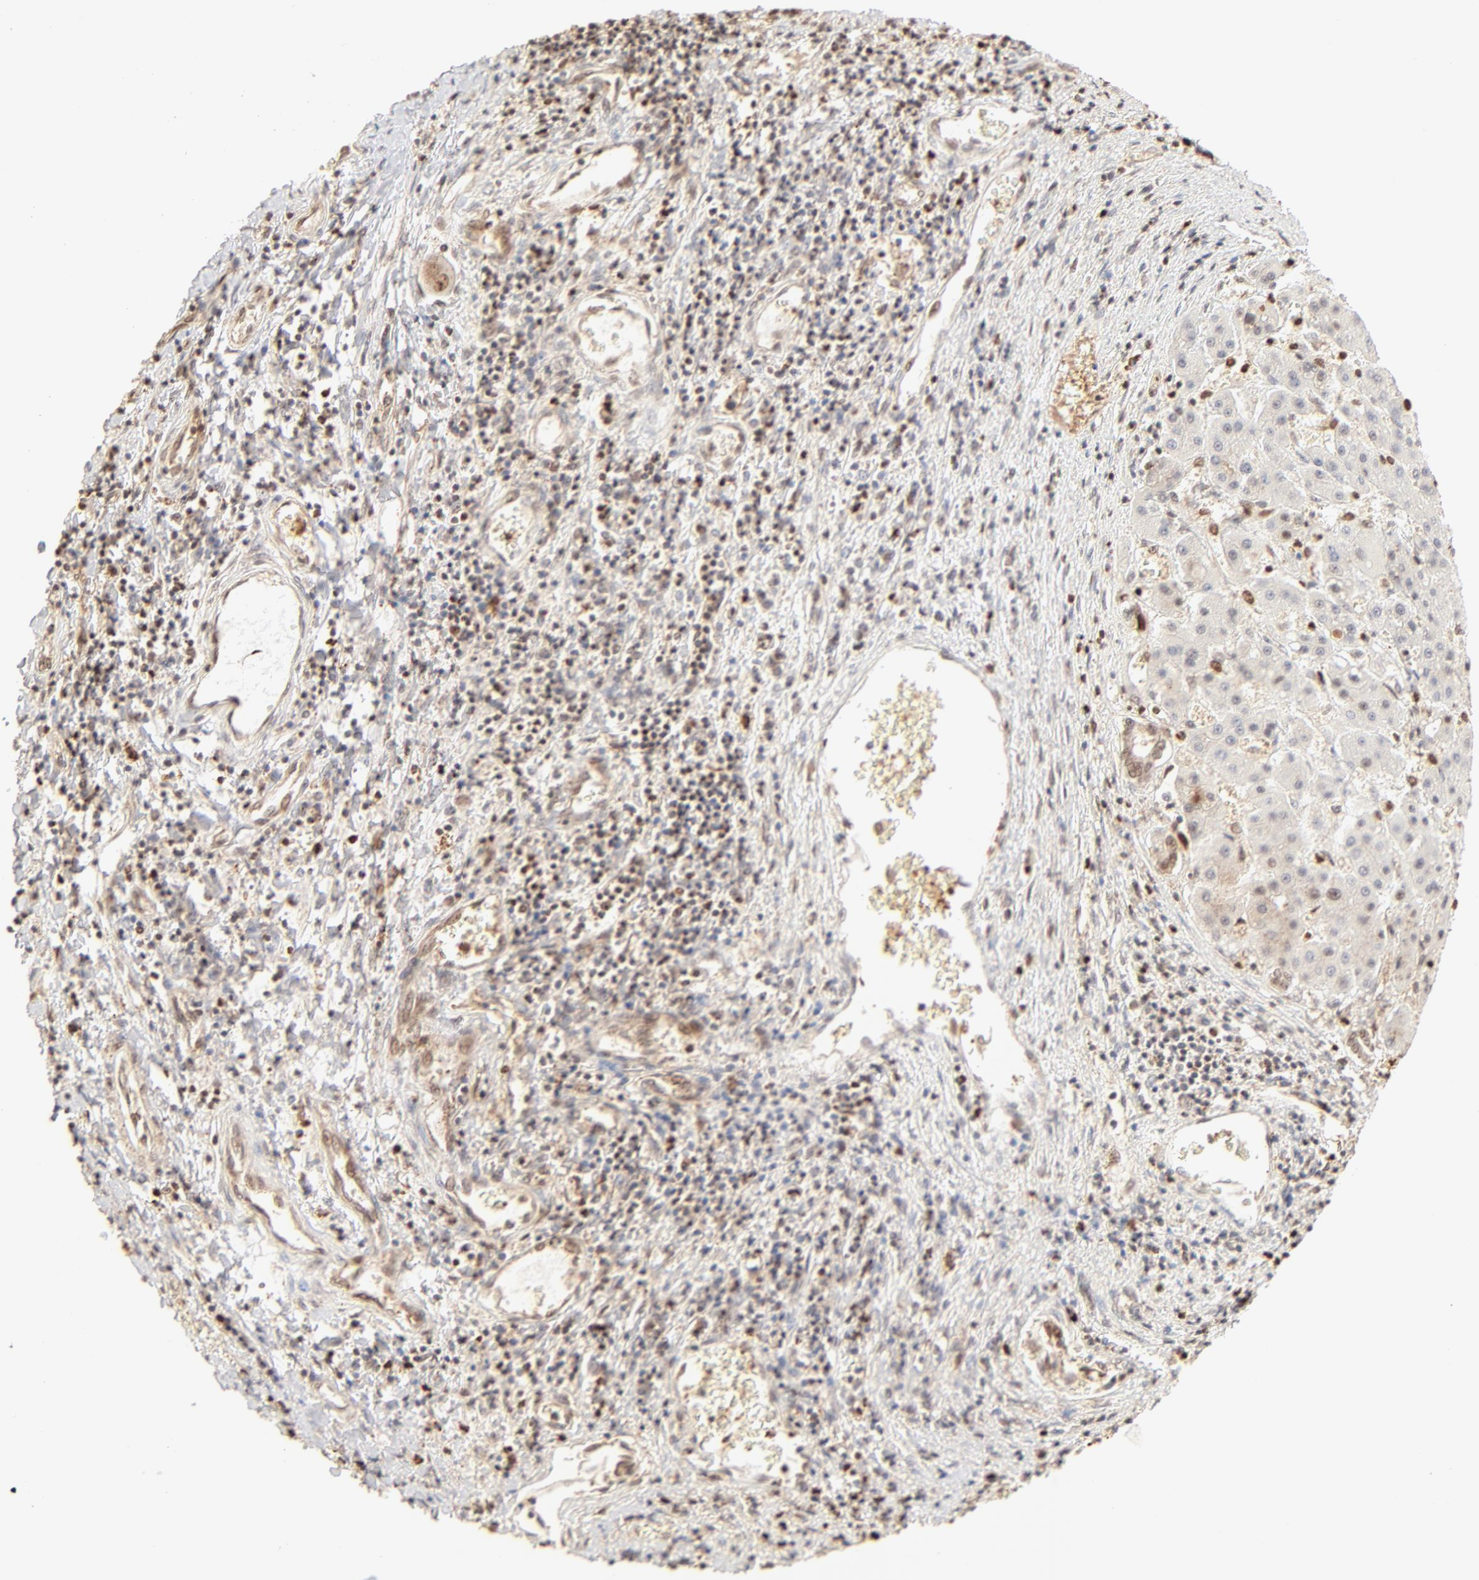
{"staining": {"intensity": "moderate", "quantity": ">75%", "location": "nuclear"}, "tissue": "liver cancer", "cell_type": "Tumor cells", "image_type": "cancer", "snomed": [{"axis": "morphology", "description": "Carcinoma, Hepatocellular, NOS"}, {"axis": "topography", "description": "Liver"}], "caption": "Immunohistochemical staining of human liver cancer demonstrates medium levels of moderate nuclear protein positivity in about >75% of tumor cells.", "gene": "FAM50A", "patient": {"sex": "male", "age": 24}}